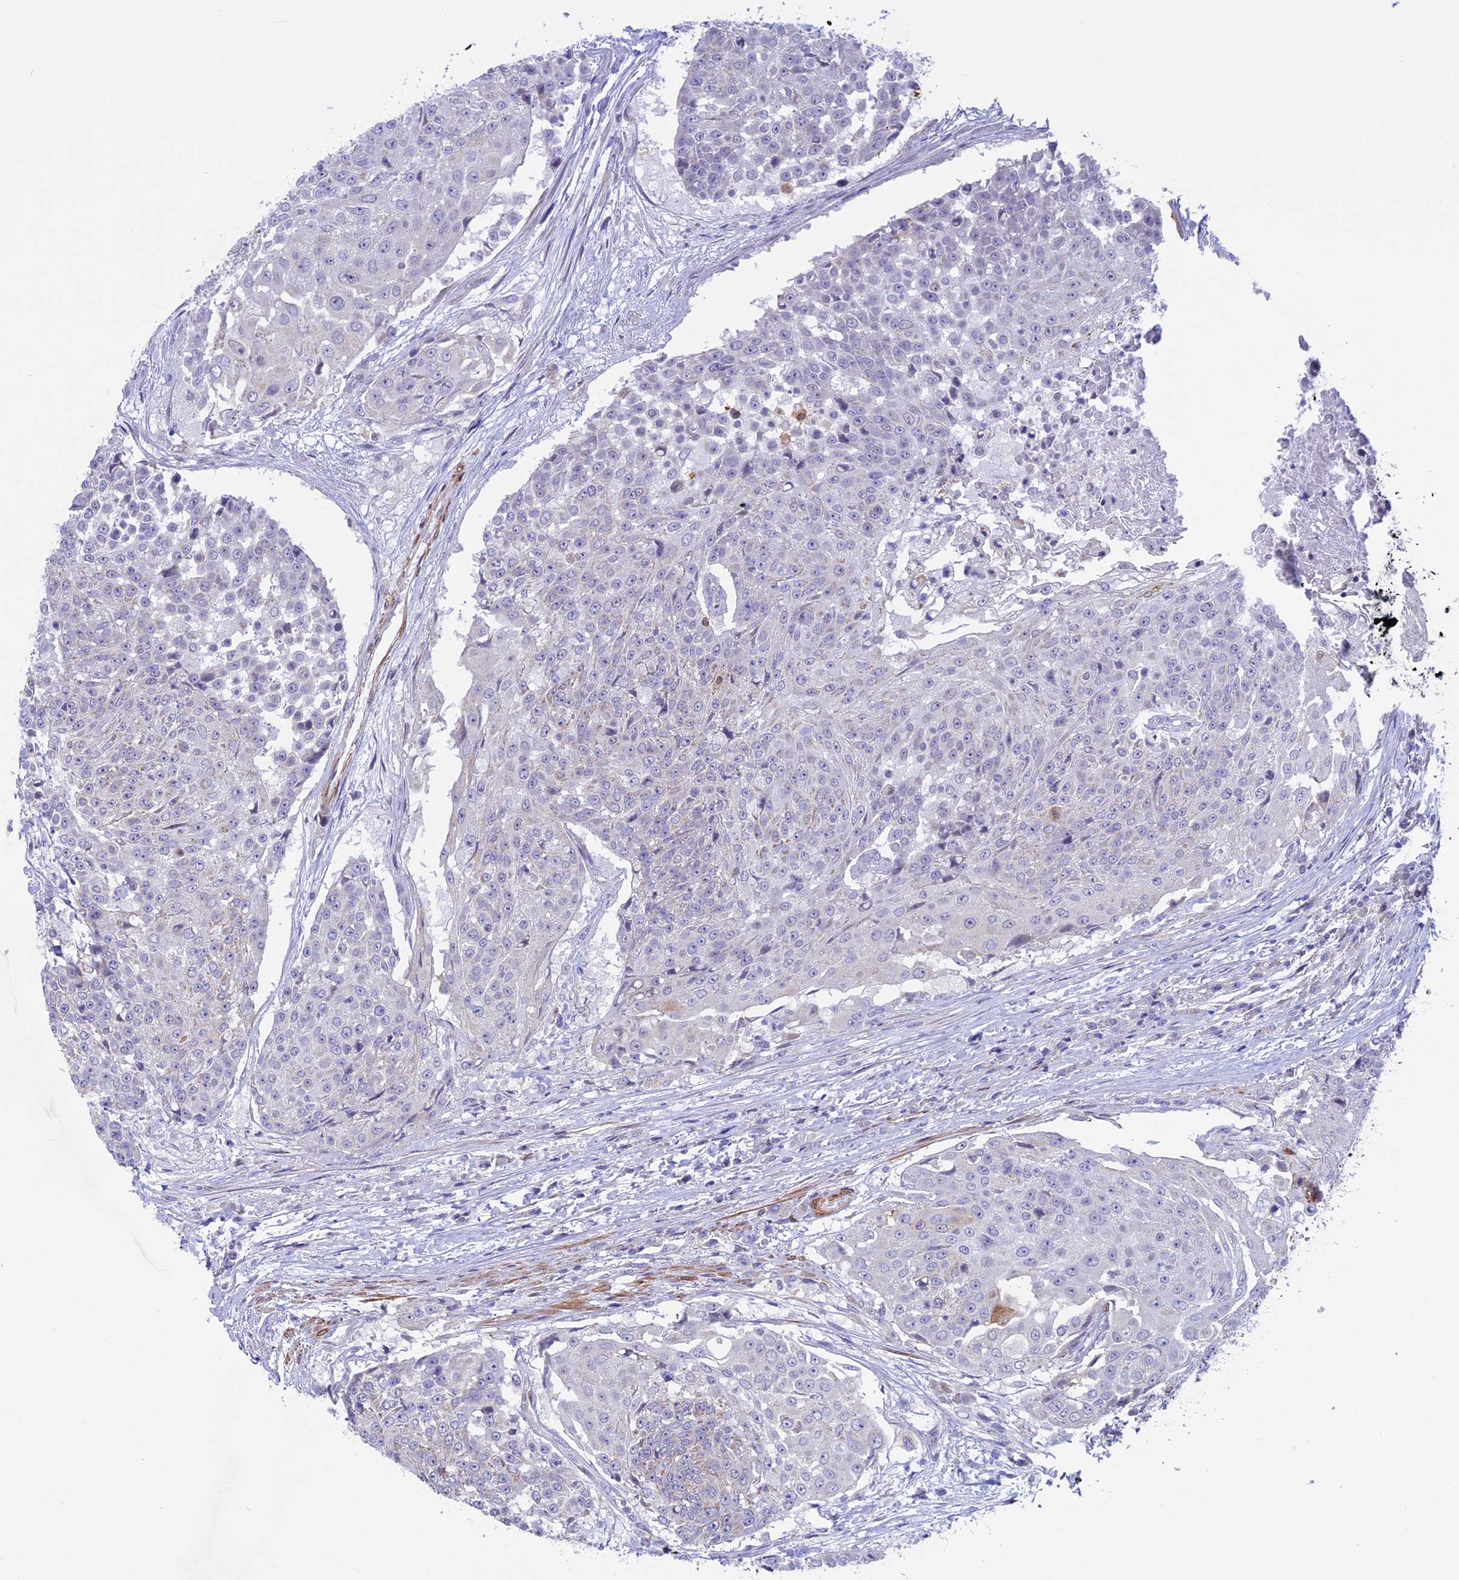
{"staining": {"intensity": "negative", "quantity": "none", "location": "none"}, "tissue": "urothelial cancer", "cell_type": "Tumor cells", "image_type": "cancer", "snomed": [{"axis": "morphology", "description": "Urothelial carcinoma, High grade"}, {"axis": "topography", "description": "Urinary bladder"}], "caption": "High power microscopy histopathology image of an immunohistochemistry histopathology image of urothelial carcinoma (high-grade), revealing no significant expression in tumor cells.", "gene": "IGSF6", "patient": {"sex": "female", "age": 63}}